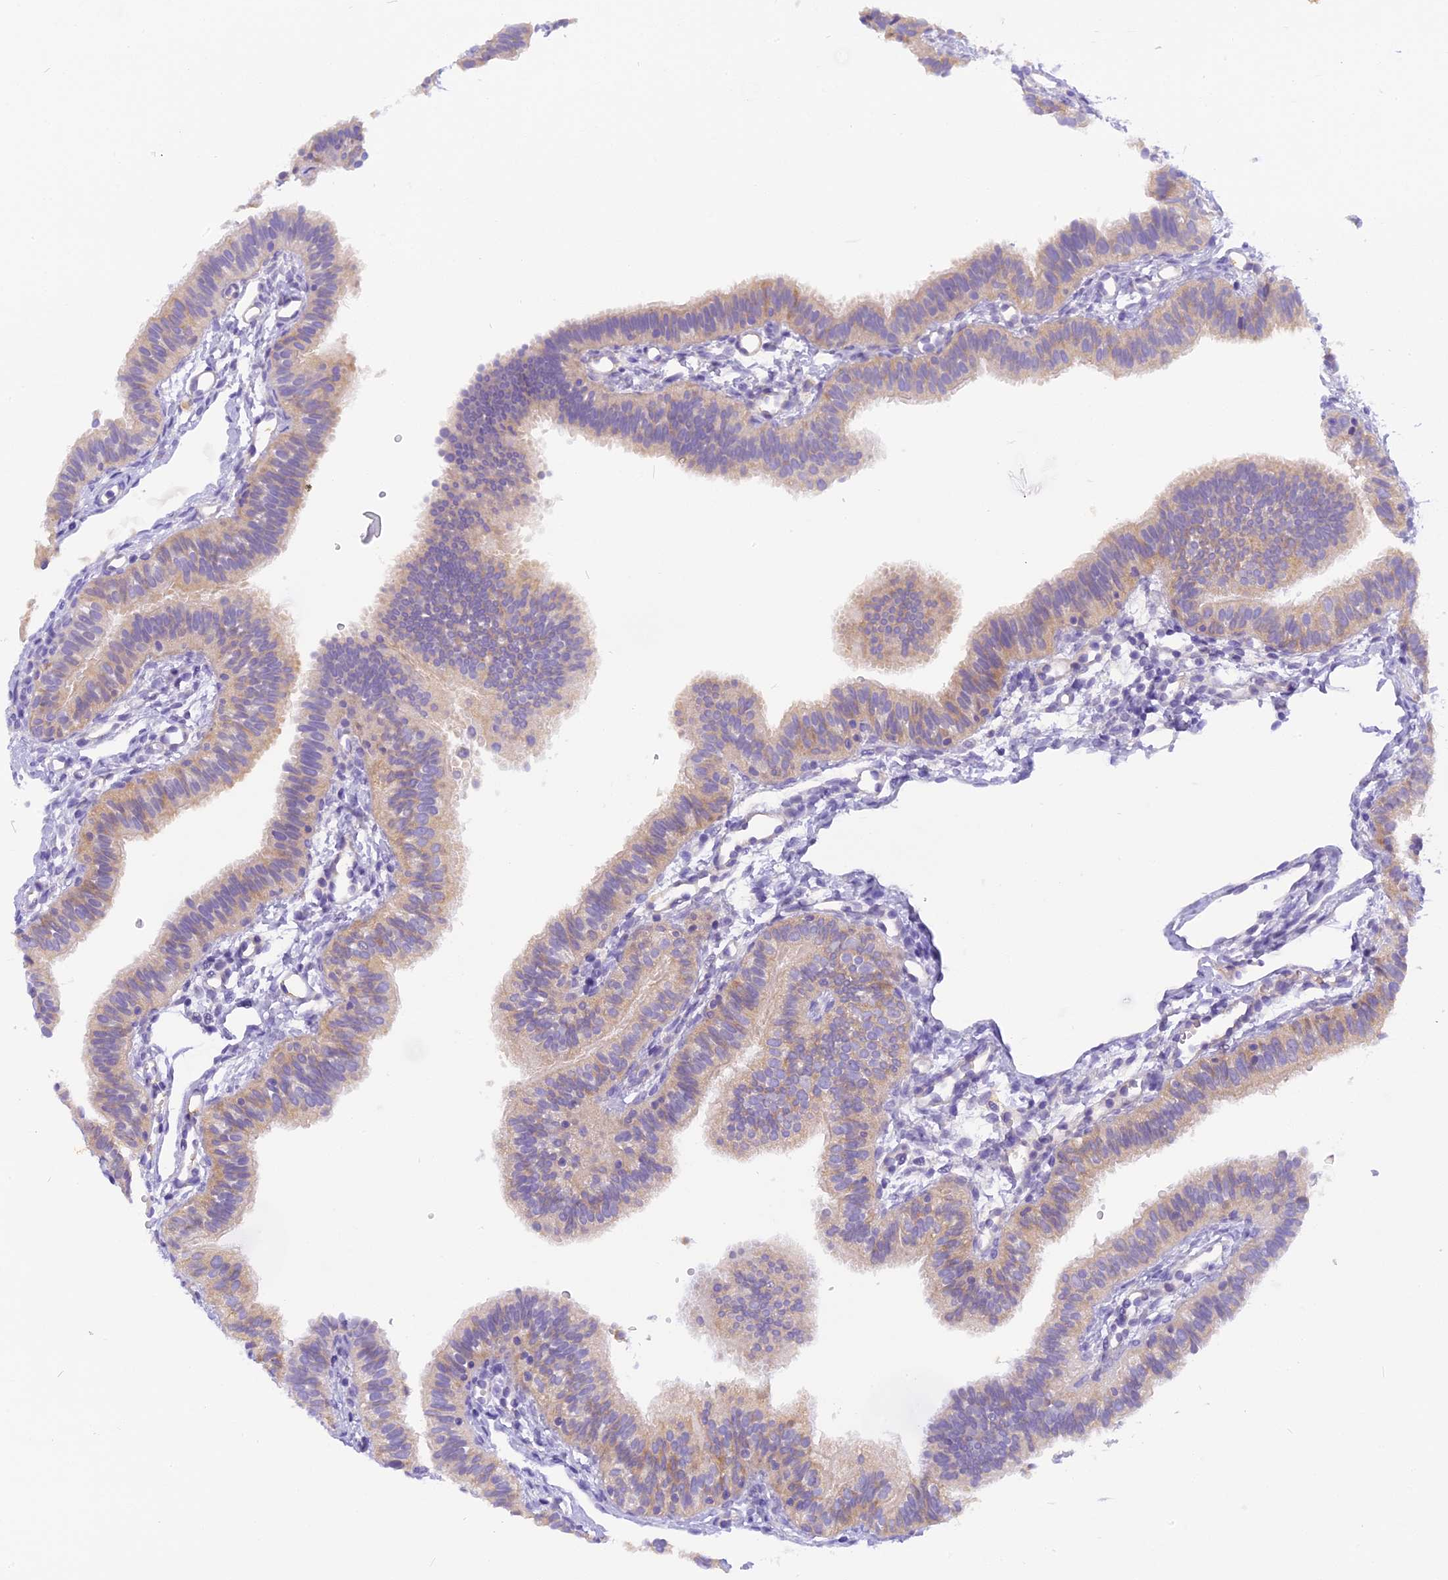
{"staining": {"intensity": "weak", "quantity": "25%-75%", "location": "cytoplasmic/membranous"}, "tissue": "fallopian tube", "cell_type": "Glandular cells", "image_type": "normal", "snomed": [{"axis": "morphology", "description": "Normal tissue, NOS"}, {"axis": "topography", "description": "Fallopian tube"}], "caption": "Immunohistochemistry (IHC) histopathology image of unremarkable fallopian tube: fallopian tube stained using IHC exhibits low levels of weak protein expression localized specifically in the cytoplasmic/membranous of glandular cells, appearing as a cytoplasmic/membranous brown color.", "gene": "TRIM3", "patient": {"sex": "female", "age": 35}}